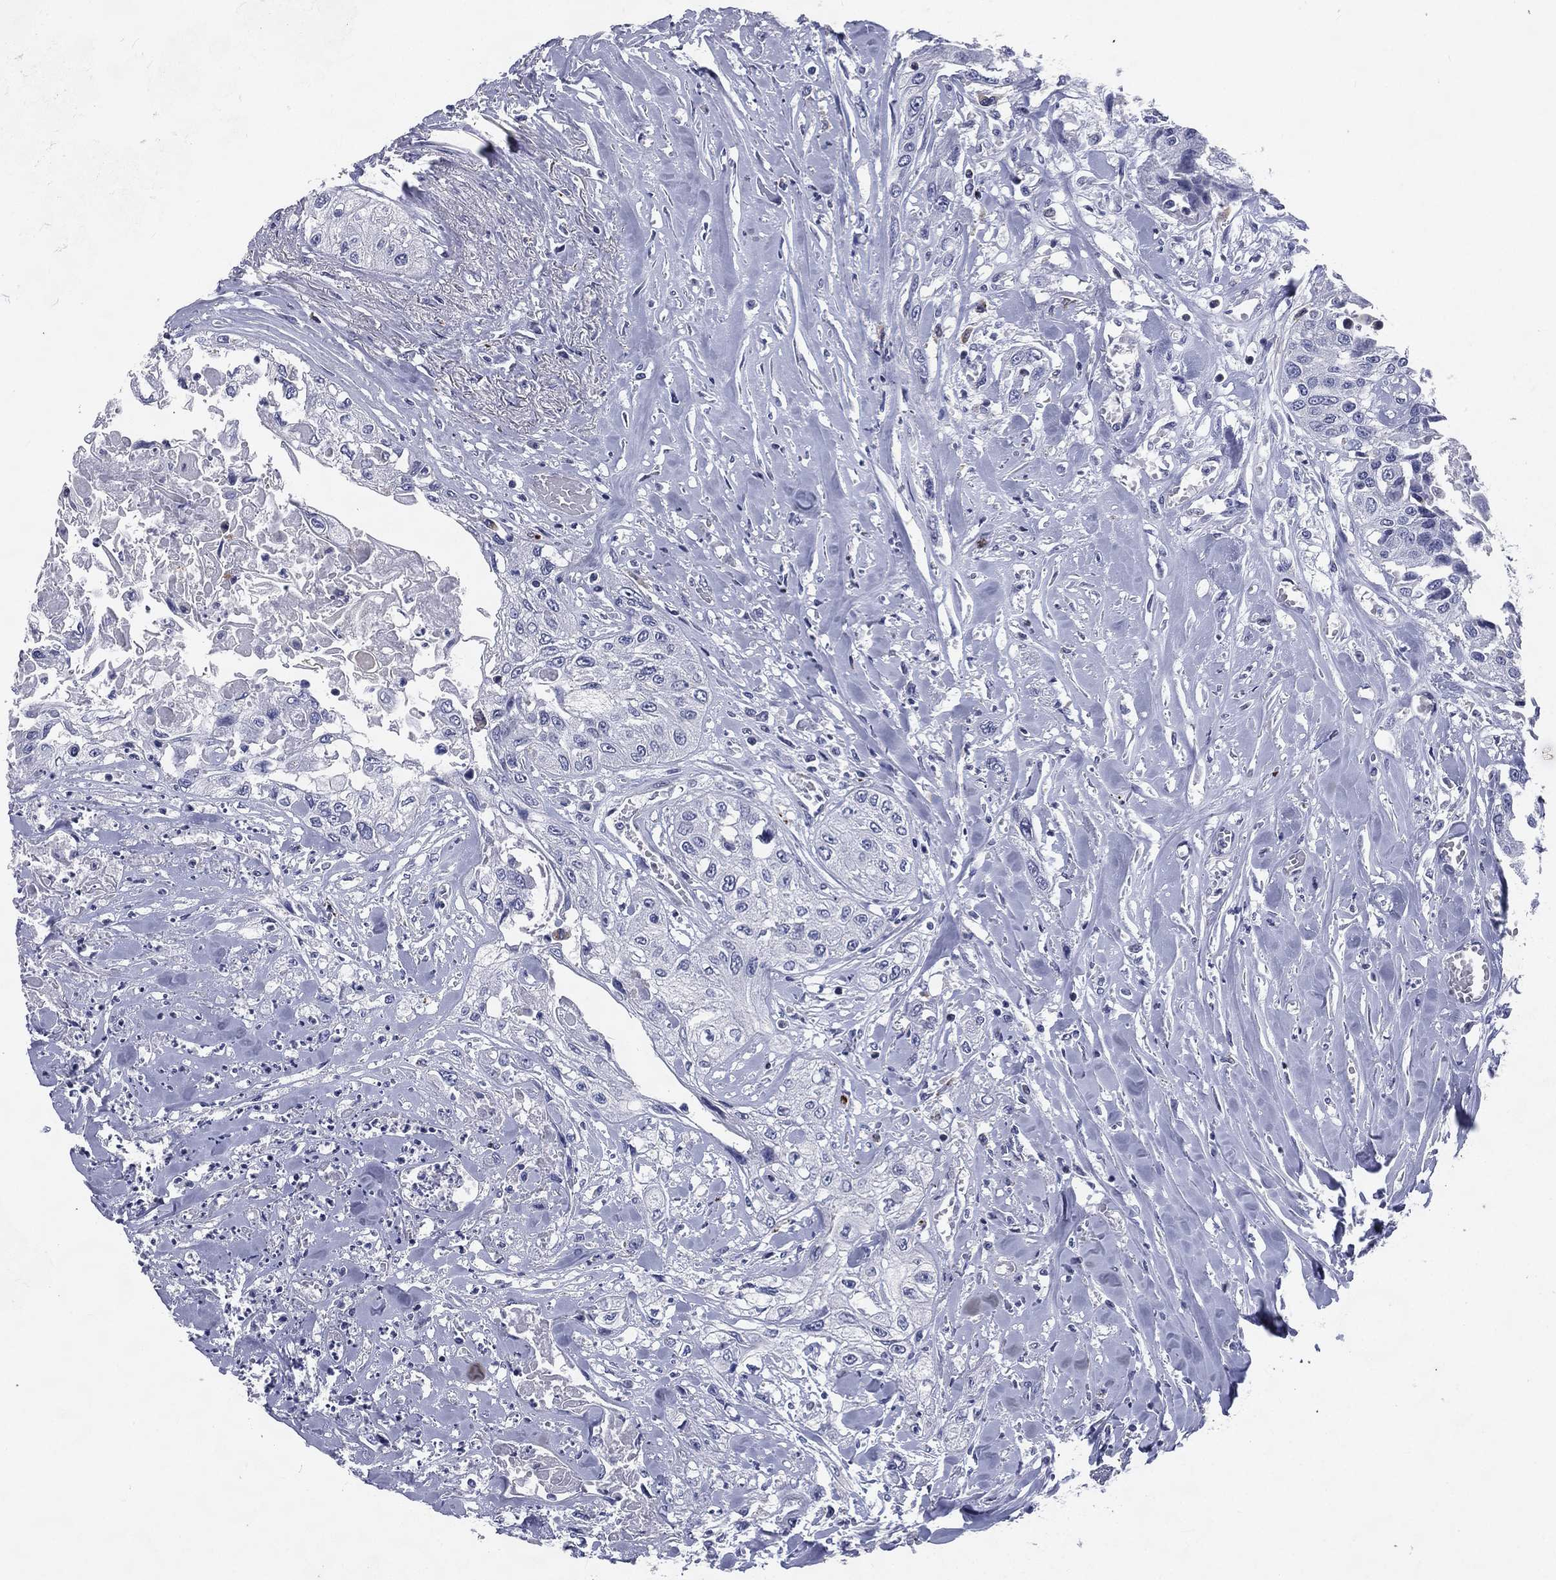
{"staining": {"intensity": "negative", "quantity": "none", "location": "none"}, "tissue": "head and neck cancer", "cell_type": "Tumor cells", "image_type": "cancer", "snomed": [{"axis": "morphology", "description": "Normal tissue, NOS"}, {"axis": "morphology", "description": "Squamous cell carcinoma, NOS"}, {"axis": "topography", "description": "Oral tissue"}, {"axis": "topography", "description": "Peripheral nerve tissue"}, {"axis": "topography", "description": "Head-Neck"}], "caption": "An immunohistochemistry (IHC) image of squamous cell carcinoma (head and neck) is shown. There is no staining in tumor cells of squamous cell carcinoma (head and neck).", "gene": "IFT27", "patient": {"sex": "female", "age": 59}}